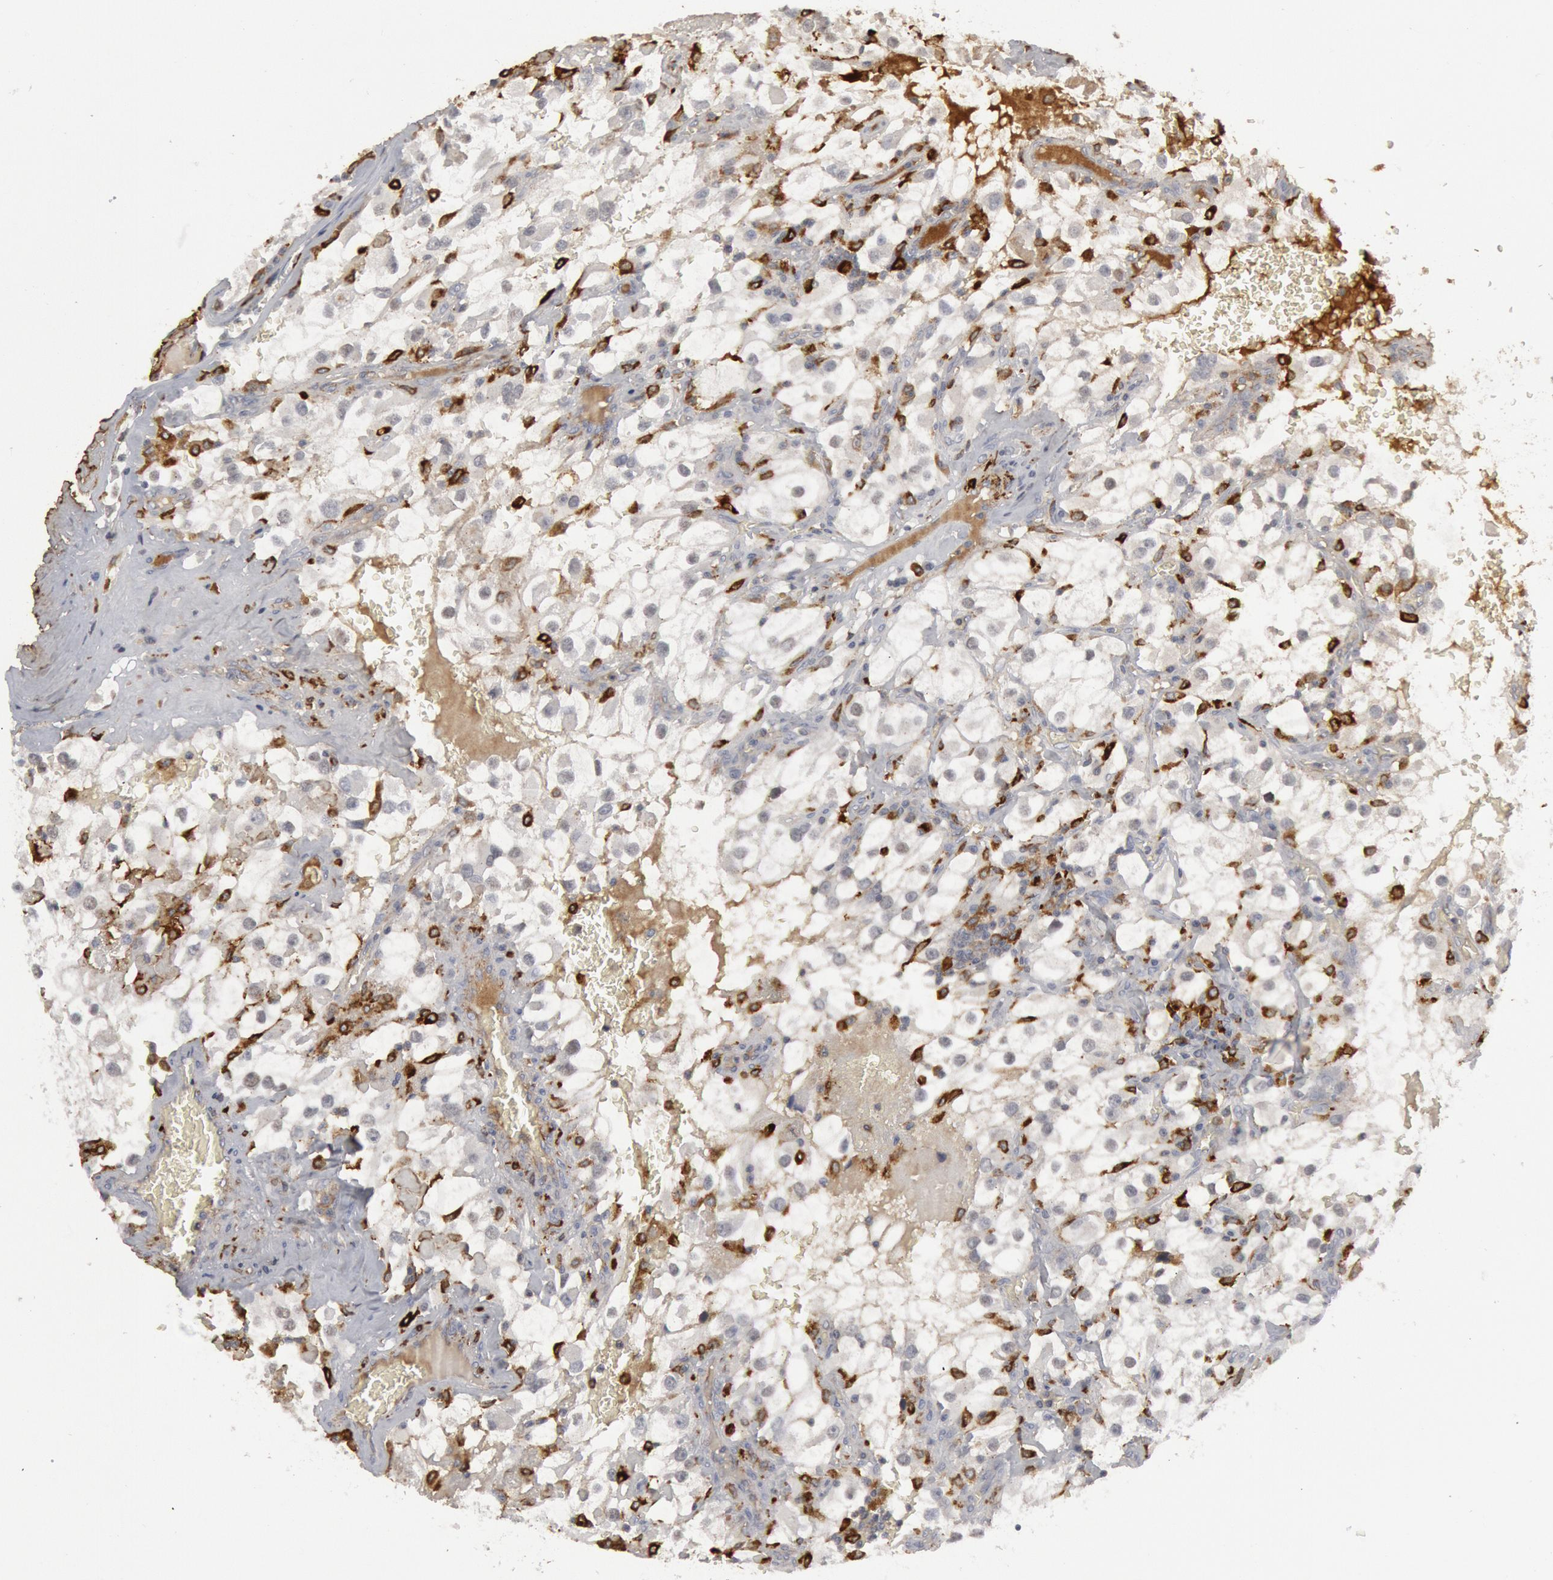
{"staining": {"intensity": "negative", "quantity": "none", "location": "none"}, "tissue": "renal cancer", "cell_type": "Tumor cells", "image_type": "cancer", "snomed": [{"axis": "morphology", "description": "Adenocarcinoma, NOS"}, {"axis": "topography", "description": "Kidney"}], "caption": "Renal adenocarcinoma stained for a protein using immunohistochemistry demonstrates no positivity tumor cells.", "gene": "C1QC", "patient": {"sex": "female", "age": 52}}